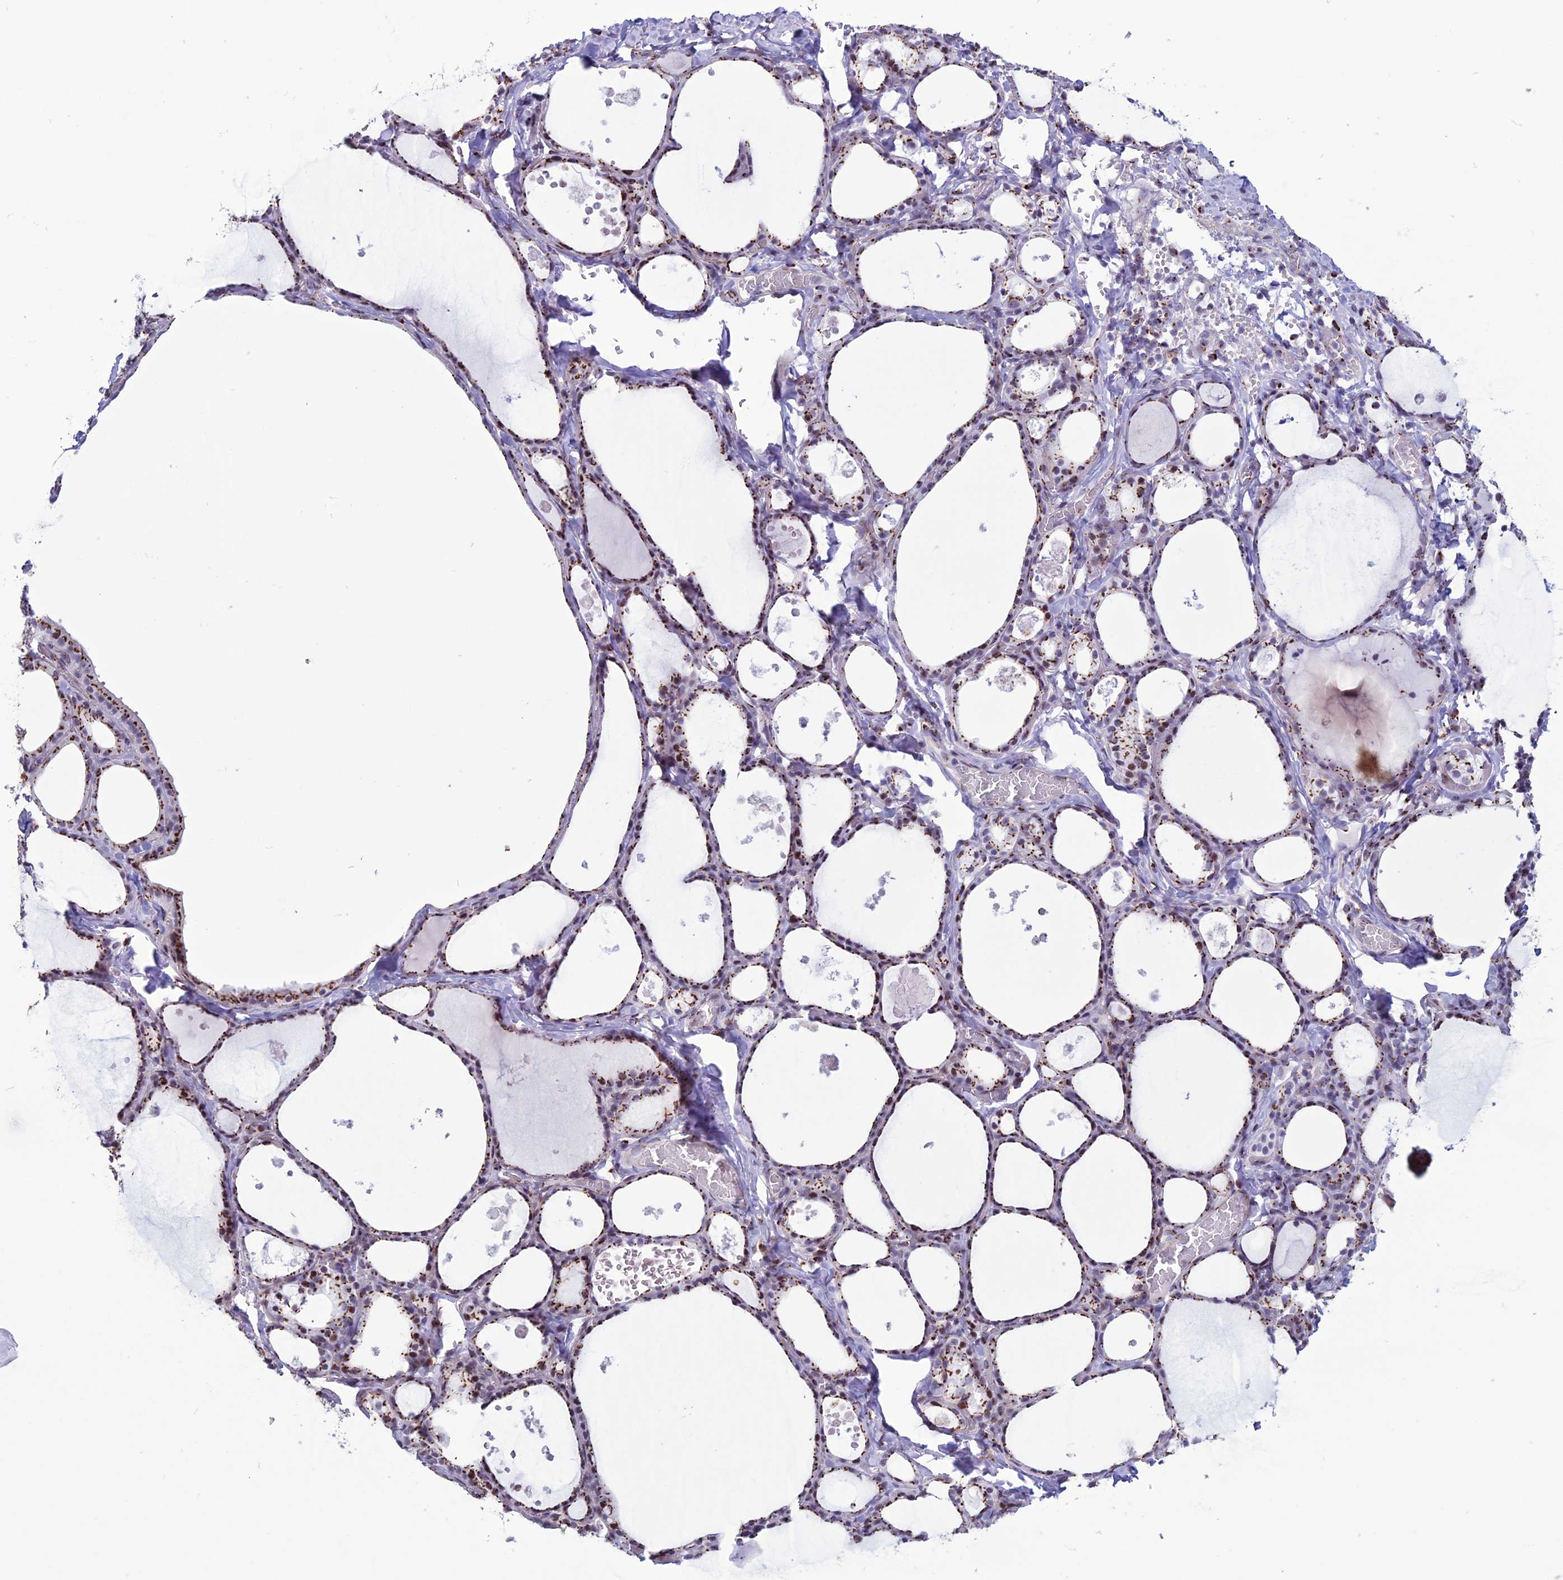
{"staining": {"intensity": "strong", "quantity": ">75%", "location": "cytoplasmic/membranous"}, "tissue": "thyroid gland", "cell_type": "Glandular cells", "image_type": "normal", "snomed": [{"axis": "morphology", "description": "Normal tissue, NOS"}, {"axis": "topography", "description": "Thyroid gland"}], "caption": "Immunohistochemical staining of unremarkable human thyroid gland reveals >75% levels of strong cytoplasmic/membranous protein staining in about >75% of glandular cells.", "gene": "PLEKHA4", "patient": {"sex": "male", "age": 56}}